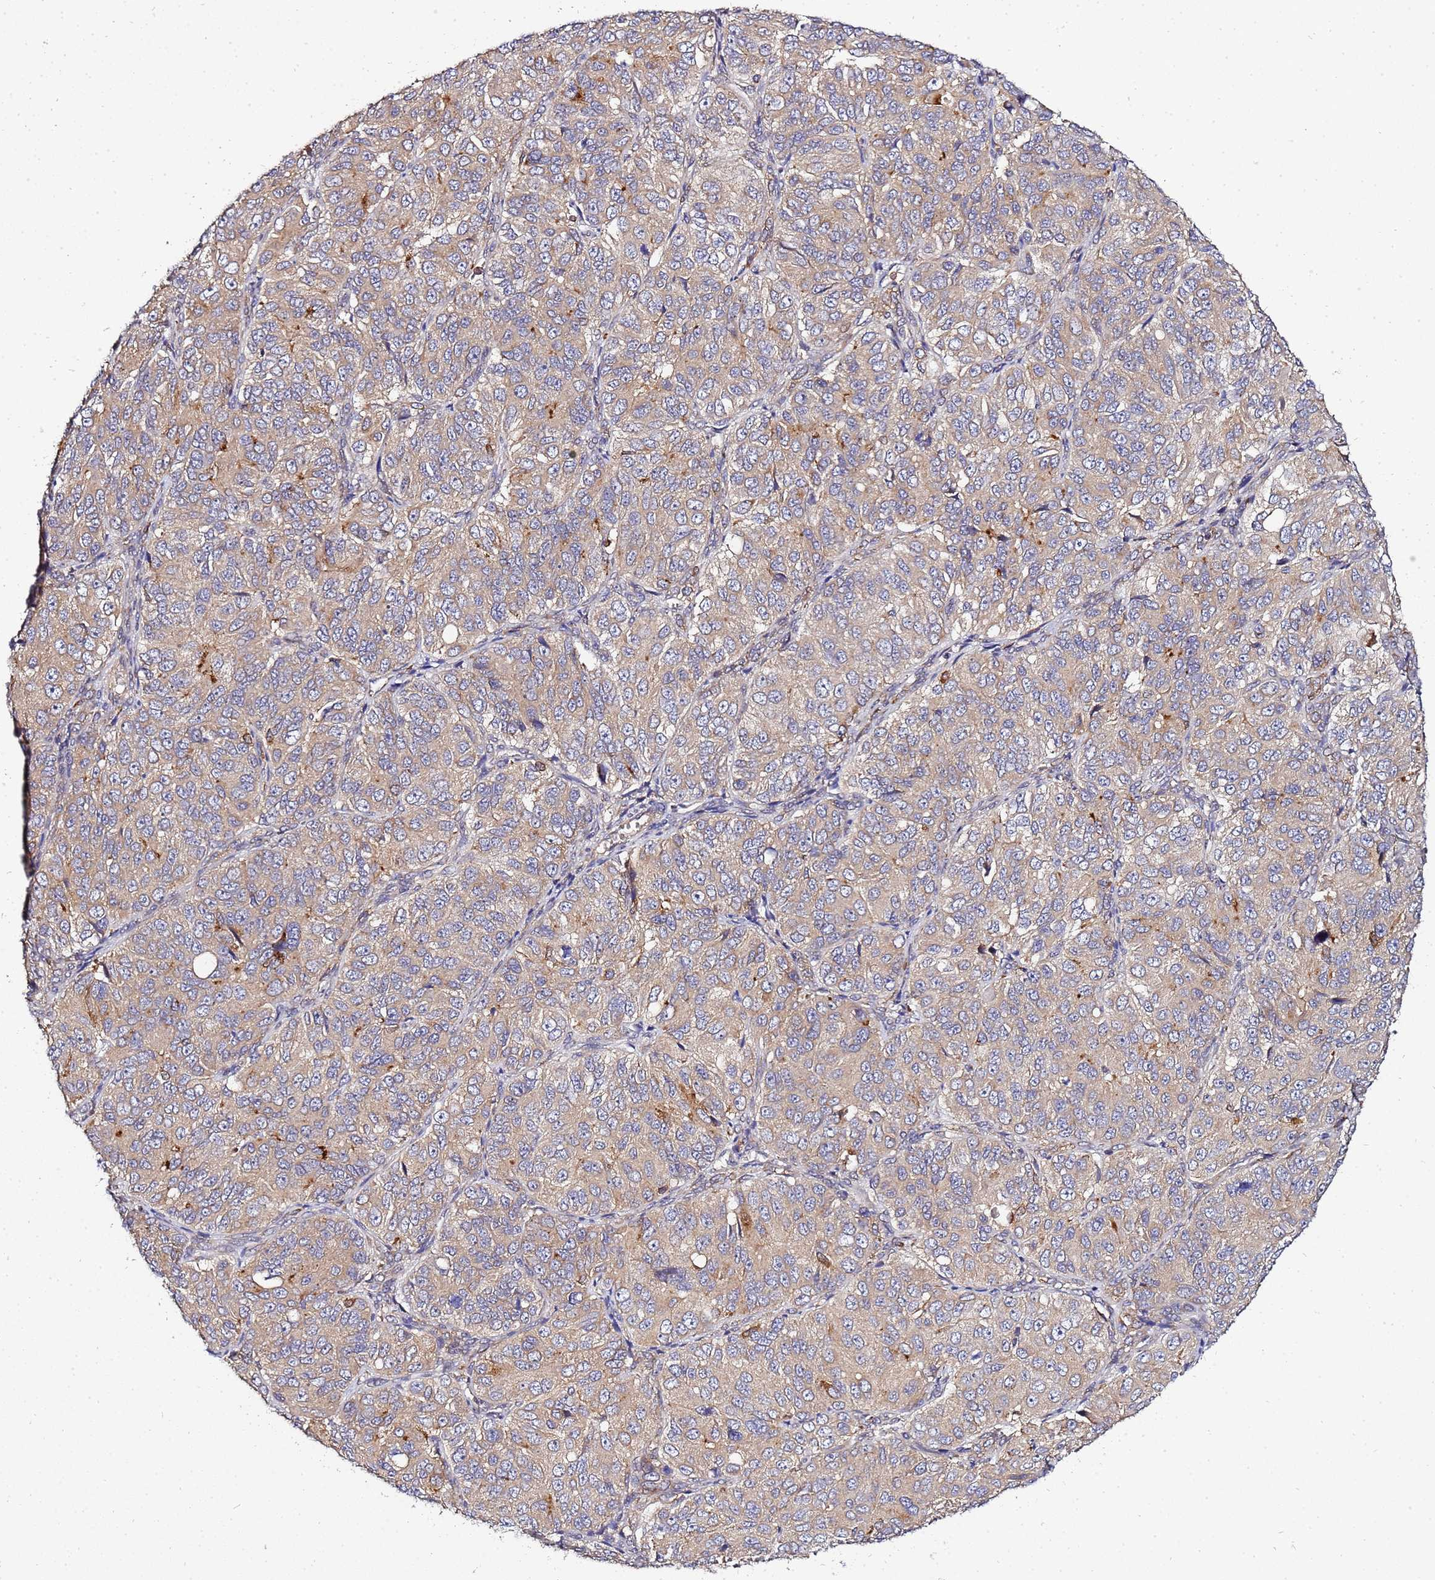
{"staining": {"intensity": "moderate", "quantity": ">75%", "location": "cytoplasmic/membranous"}, "tissue": "ovarian cancer", "cell_type": "Tumor cells", "image_type": "cancer", "snomed": [{"axis": "morphology", "description": "Carcinoma, endometroid"}, {"axis": "topography", "description": "Ovary"}], "caption": "This is a micrograph of immunohistochemistry staining of ovarian endometroid carcinoma, which shows moderate positivity in the cytoplasmic/membranous of tumor cells.", "gene": "ADPGK", "patient": {"sex": "female", "age": 51}}